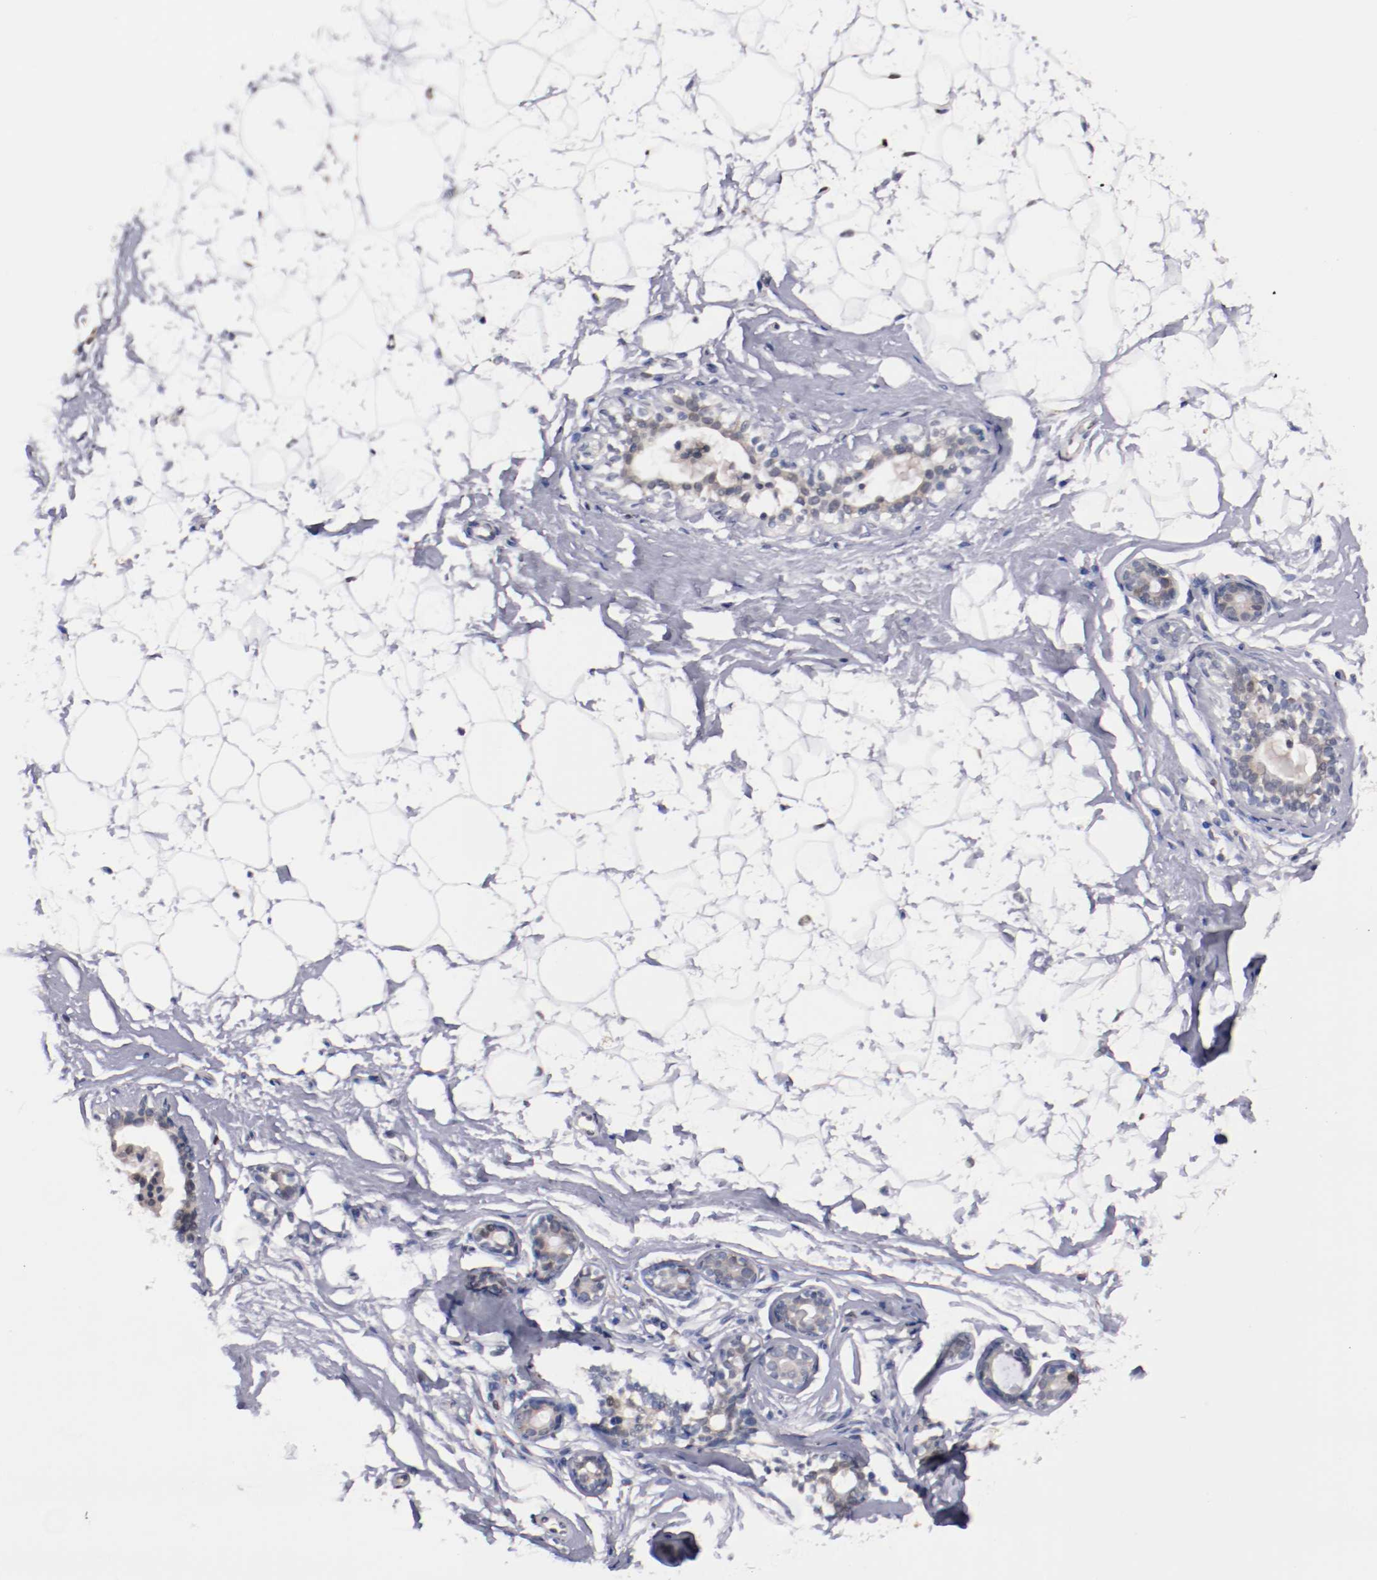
{"staining": {"intensity": "negative", "quantity": "none", "location": "none"}, "tissue": "adipose tissue", "cell_type": "Adipocytes", "image_type": "normal", "snomed": [{"axis": "morphology", "description": "Normal tissue, NOS"}, {"axis": "topography", "description": "Breast"}], "caption": "IHC of unremarkable adipose tissue reveals no positivity in adipocytes.", "gene": "FAM81A", "patient": {"sex": "female", "age": 22}}